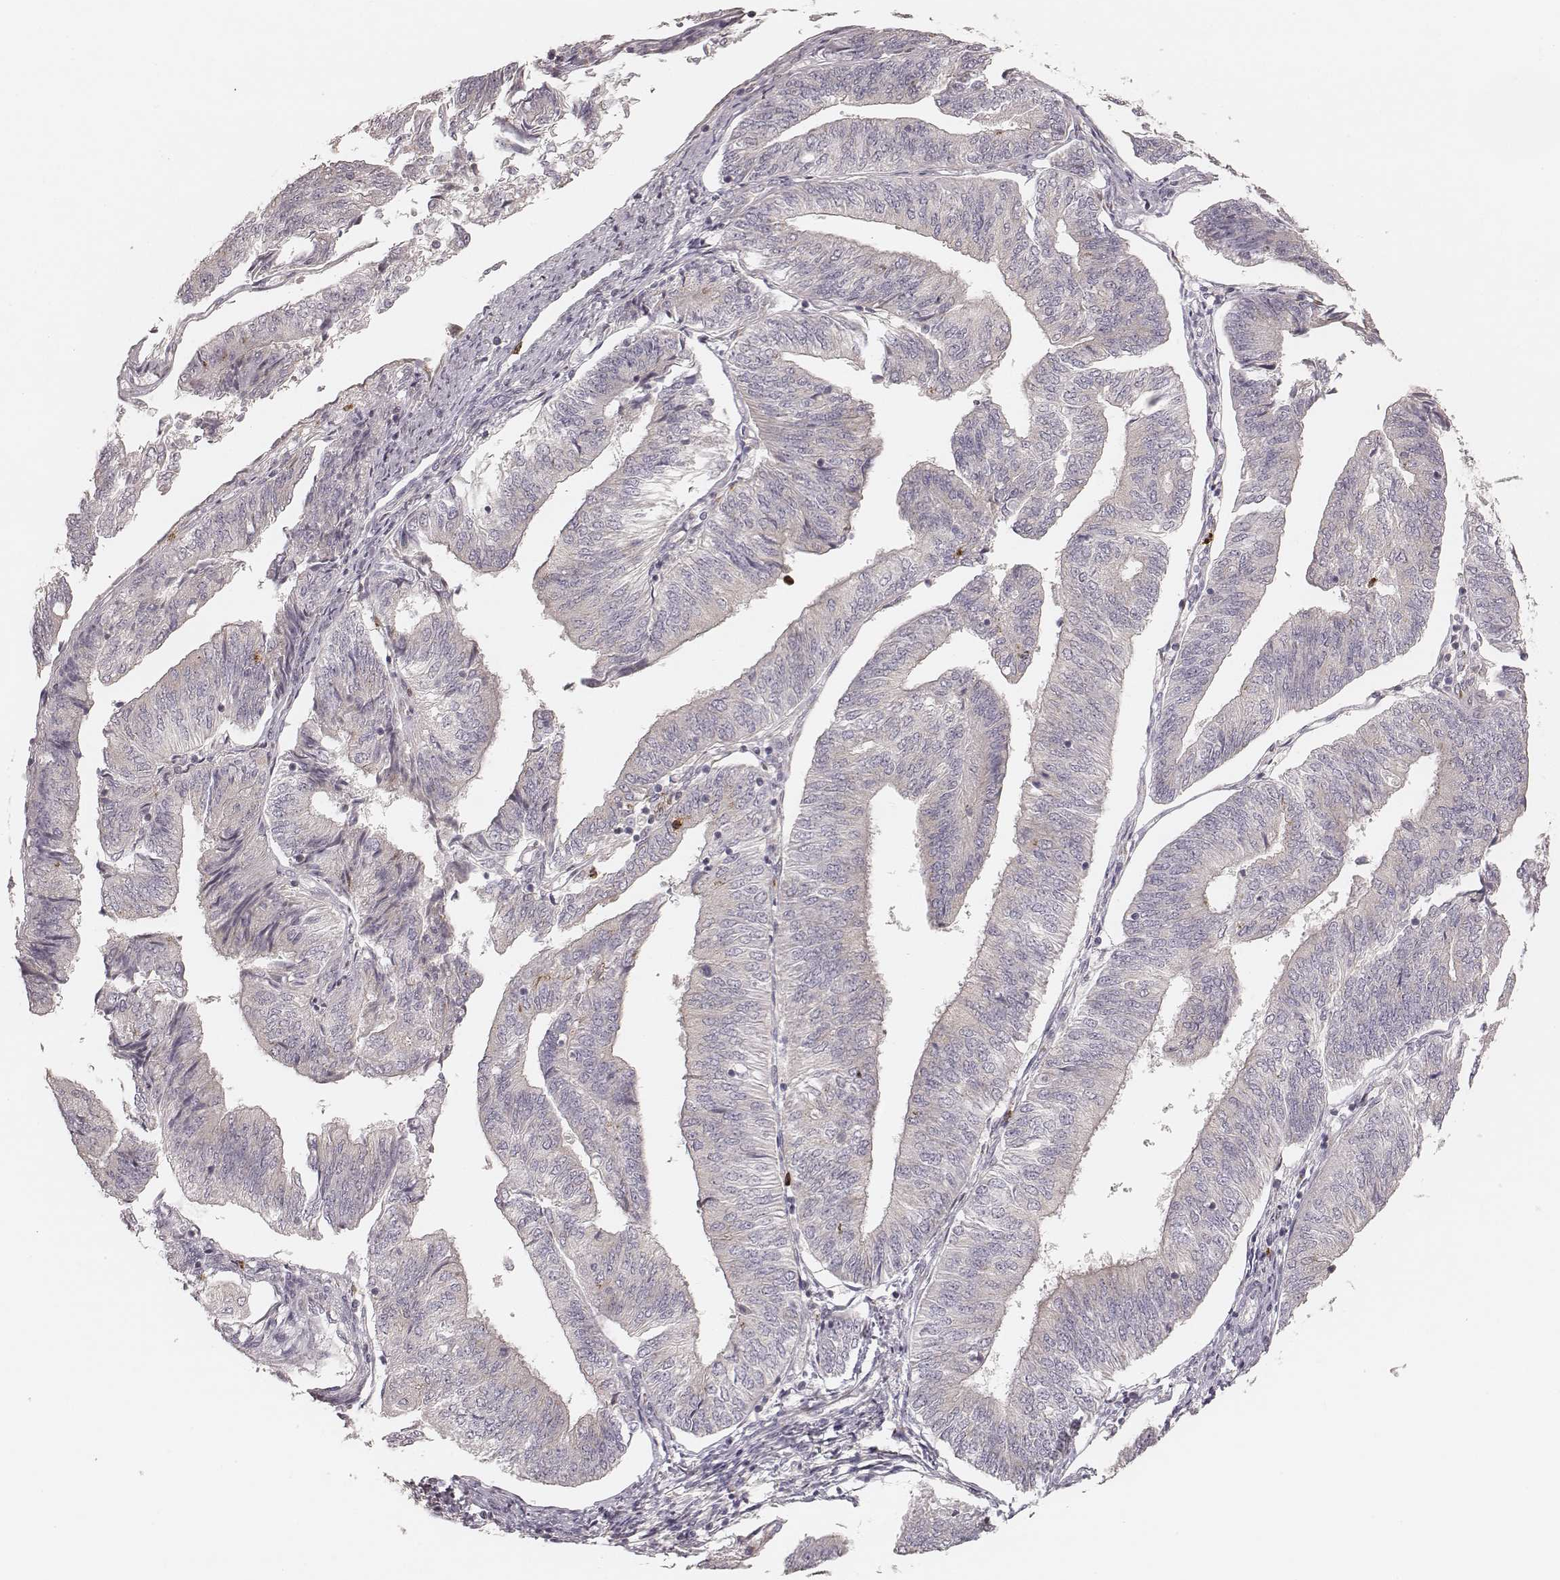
{"staining": {"intensity": "negative", "quantity": "none", "location": "none"}, "tissue": "endometrial cancer", "cell_type": "Tumor cells", "image_type": "cancer", "snomed": [{"axis": "morphology", "description": "Adenocarcinoma, NOS"}, {"axis": "topography", "description": "Endometrium"}], "caption": "High power microscopy image of an immunohistochemistry (IHC) photomicrograph of endometrial cancer, revealing no significant positivity in tumor cells.", "gene": "ABCA7", "patient": {"sex": "female", "age": 58}}